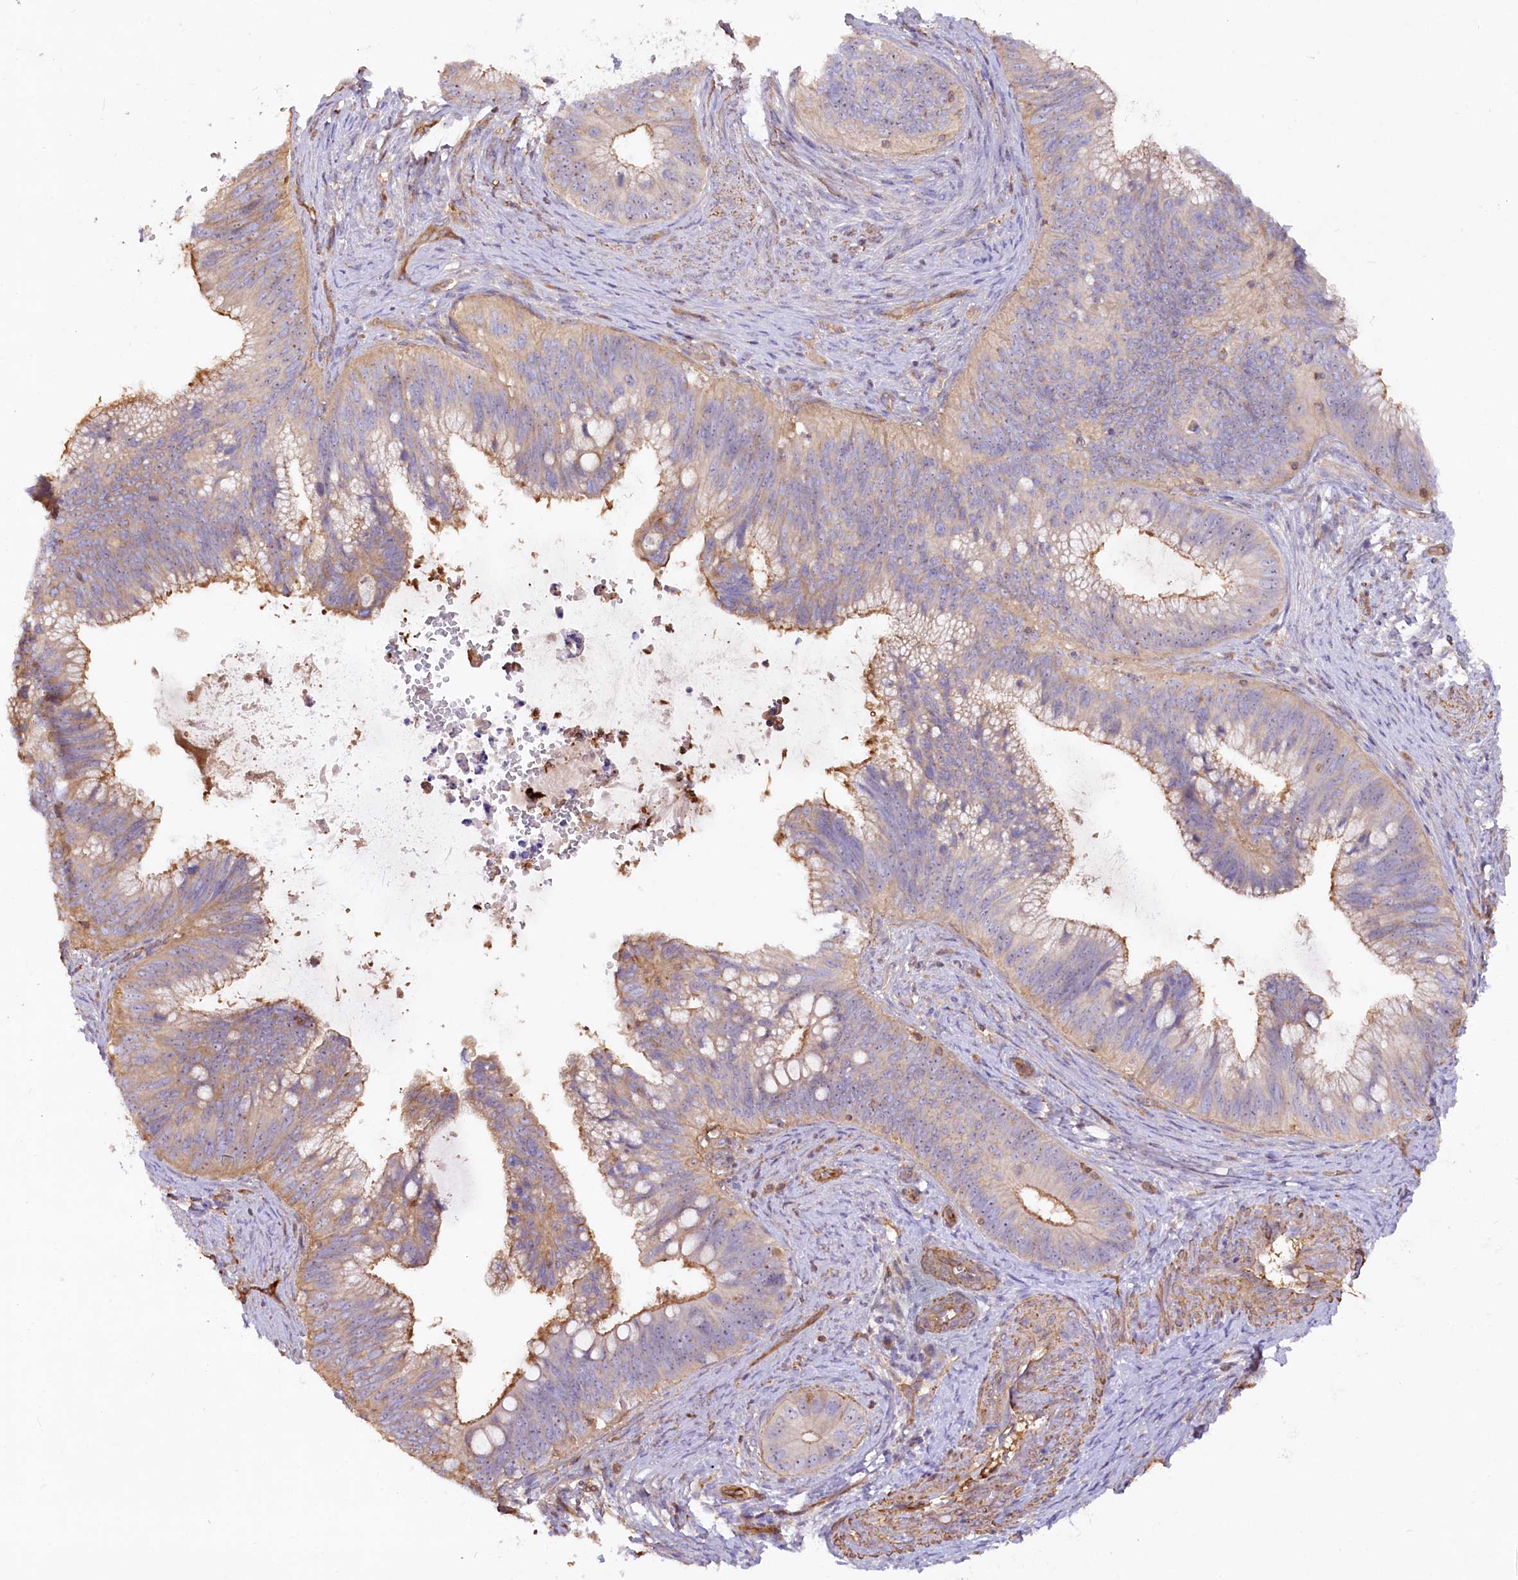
{"staining": {"intensity": "moderate", "quantity": "<25%", "location": "cytoplasmic/membranous"}, "tissue": "cervical cancer", "cell_type": "Tumor cells", "image_type": "cancer", "snomed": [{"axis": "morphology", "description": "Adenocarcinoma, NOS"}, {"axis": "topography", "description": "Cervix"}], "caption": "Human cervical cancer (adenocarcinoma) stained with a brown dye demonstrates moderate cytoplasmic/membranous positive staining in about <25% of tumor cells.", "gene": "WDR36", "patient": {"sex": "female", "age": 42}}